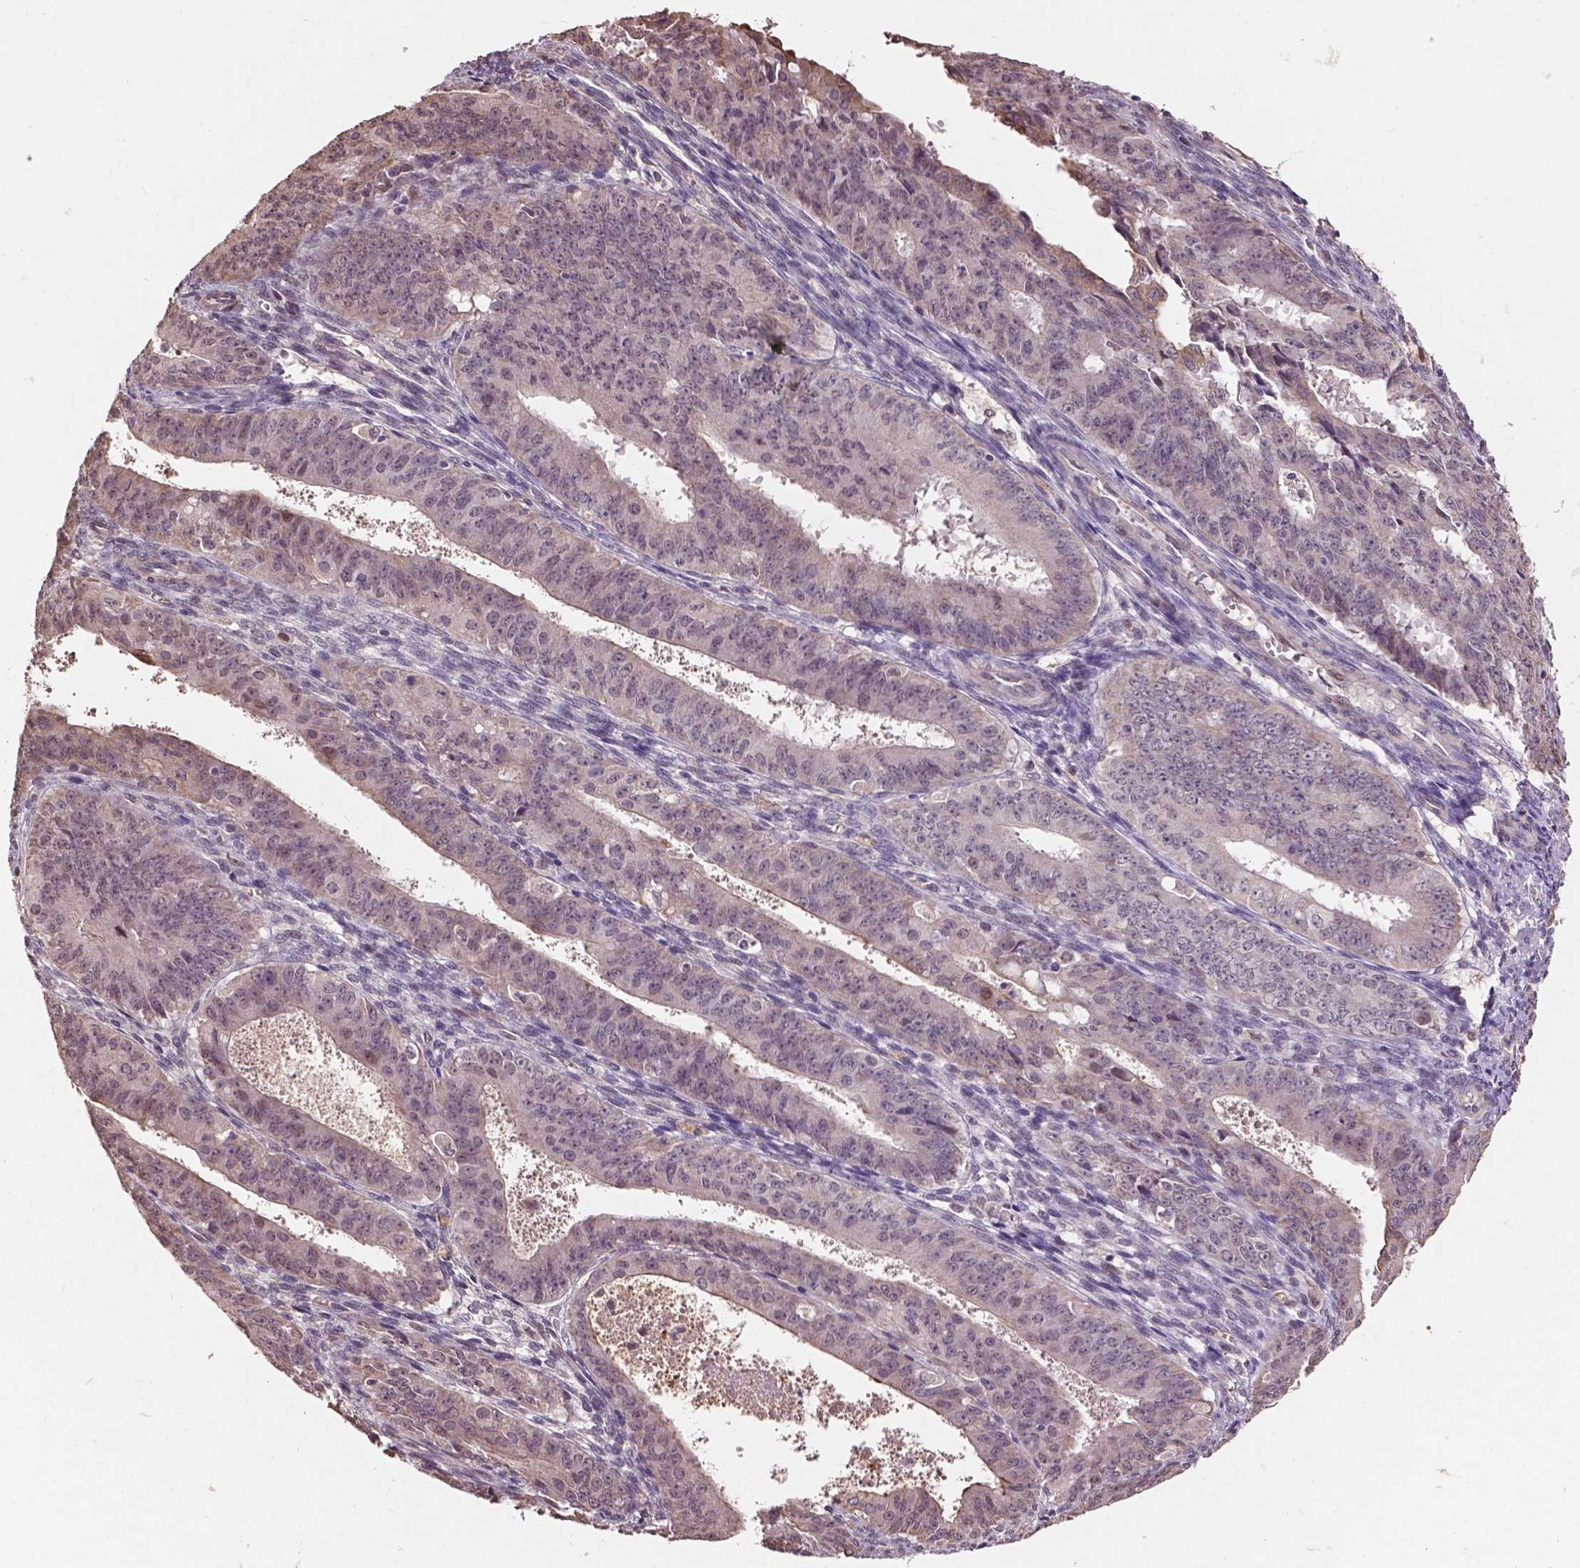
{"staining": {"intensity": "negative", "quantity": "none", "location": "none"}, "tissue": "ovarian cancer", "cell_type": "Tumor cells", "image_type": "cancer", "snomed": [{"axis": "morphology", "description": "Carcinoma, endometroid"}, {"axis": "topography", "description": "Ovary"}], "caption": "This is a photomicrograph of immunohistochemistry staining of ovarian endometroid carcinoma, which shows no staining in tumor cells. (DAB IHC visualized using brightfield microscopy, high magnification).", "gene": "GLRA2", "patient": {"sex": "female", "age": 42}}